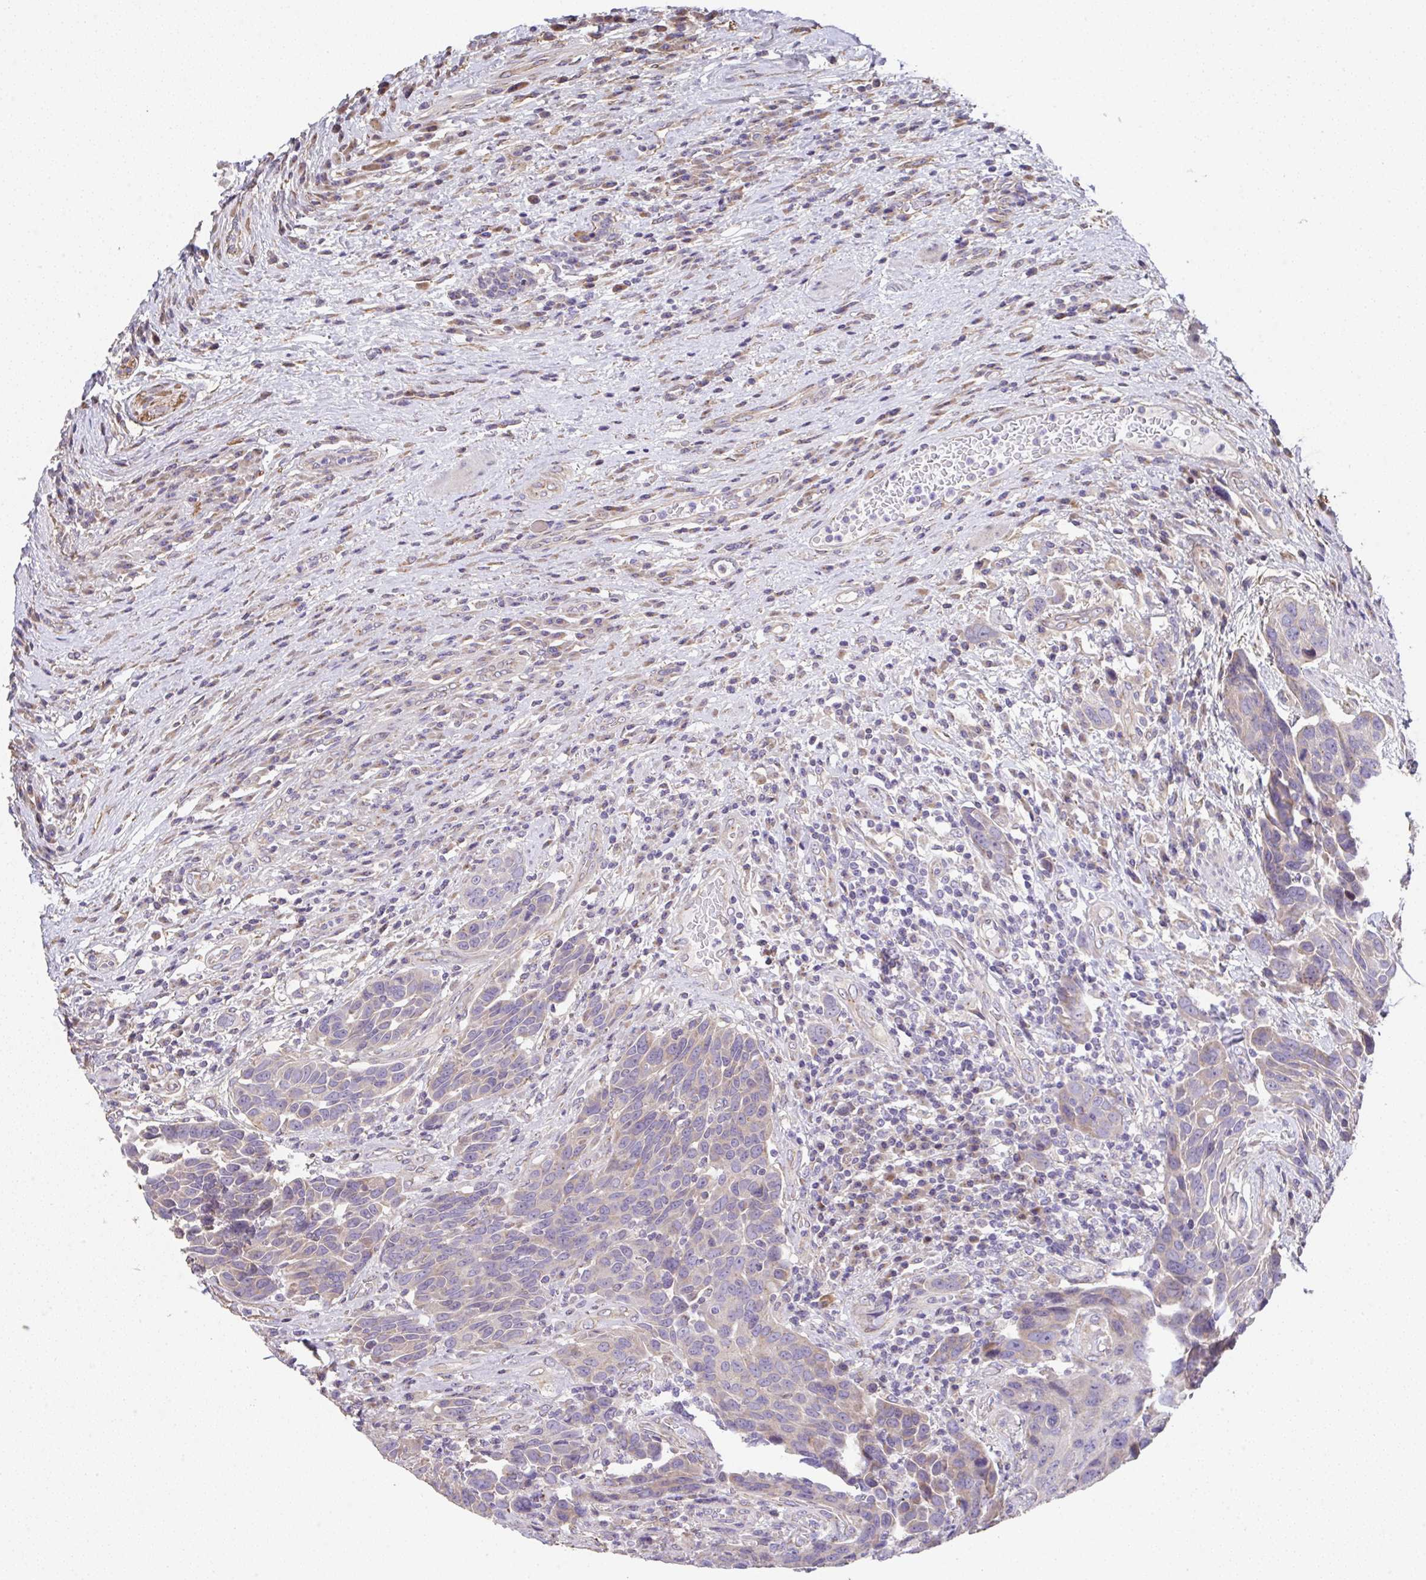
{"staining": {"intensity": "negative", "quantity": "none", "location": "none"}, "tissue": "urothelial cancer", "cell_type": "Tumor cells", "image_type": "cancer", "snomed": [{"axis": "morphology", "description": "Urothelial carcinoma, High grade"}, {"axis": "topography", "description": "Urinary bladder"}], "caption": "This histopathology image is of urothelial cancer stained with IHC to label a protein in brown with the nuclei are counter-stained blue. There is no positivity in tumor cells.", "gene": "RUNDC3B", "patient": {"sex": "female", "age": 70}}